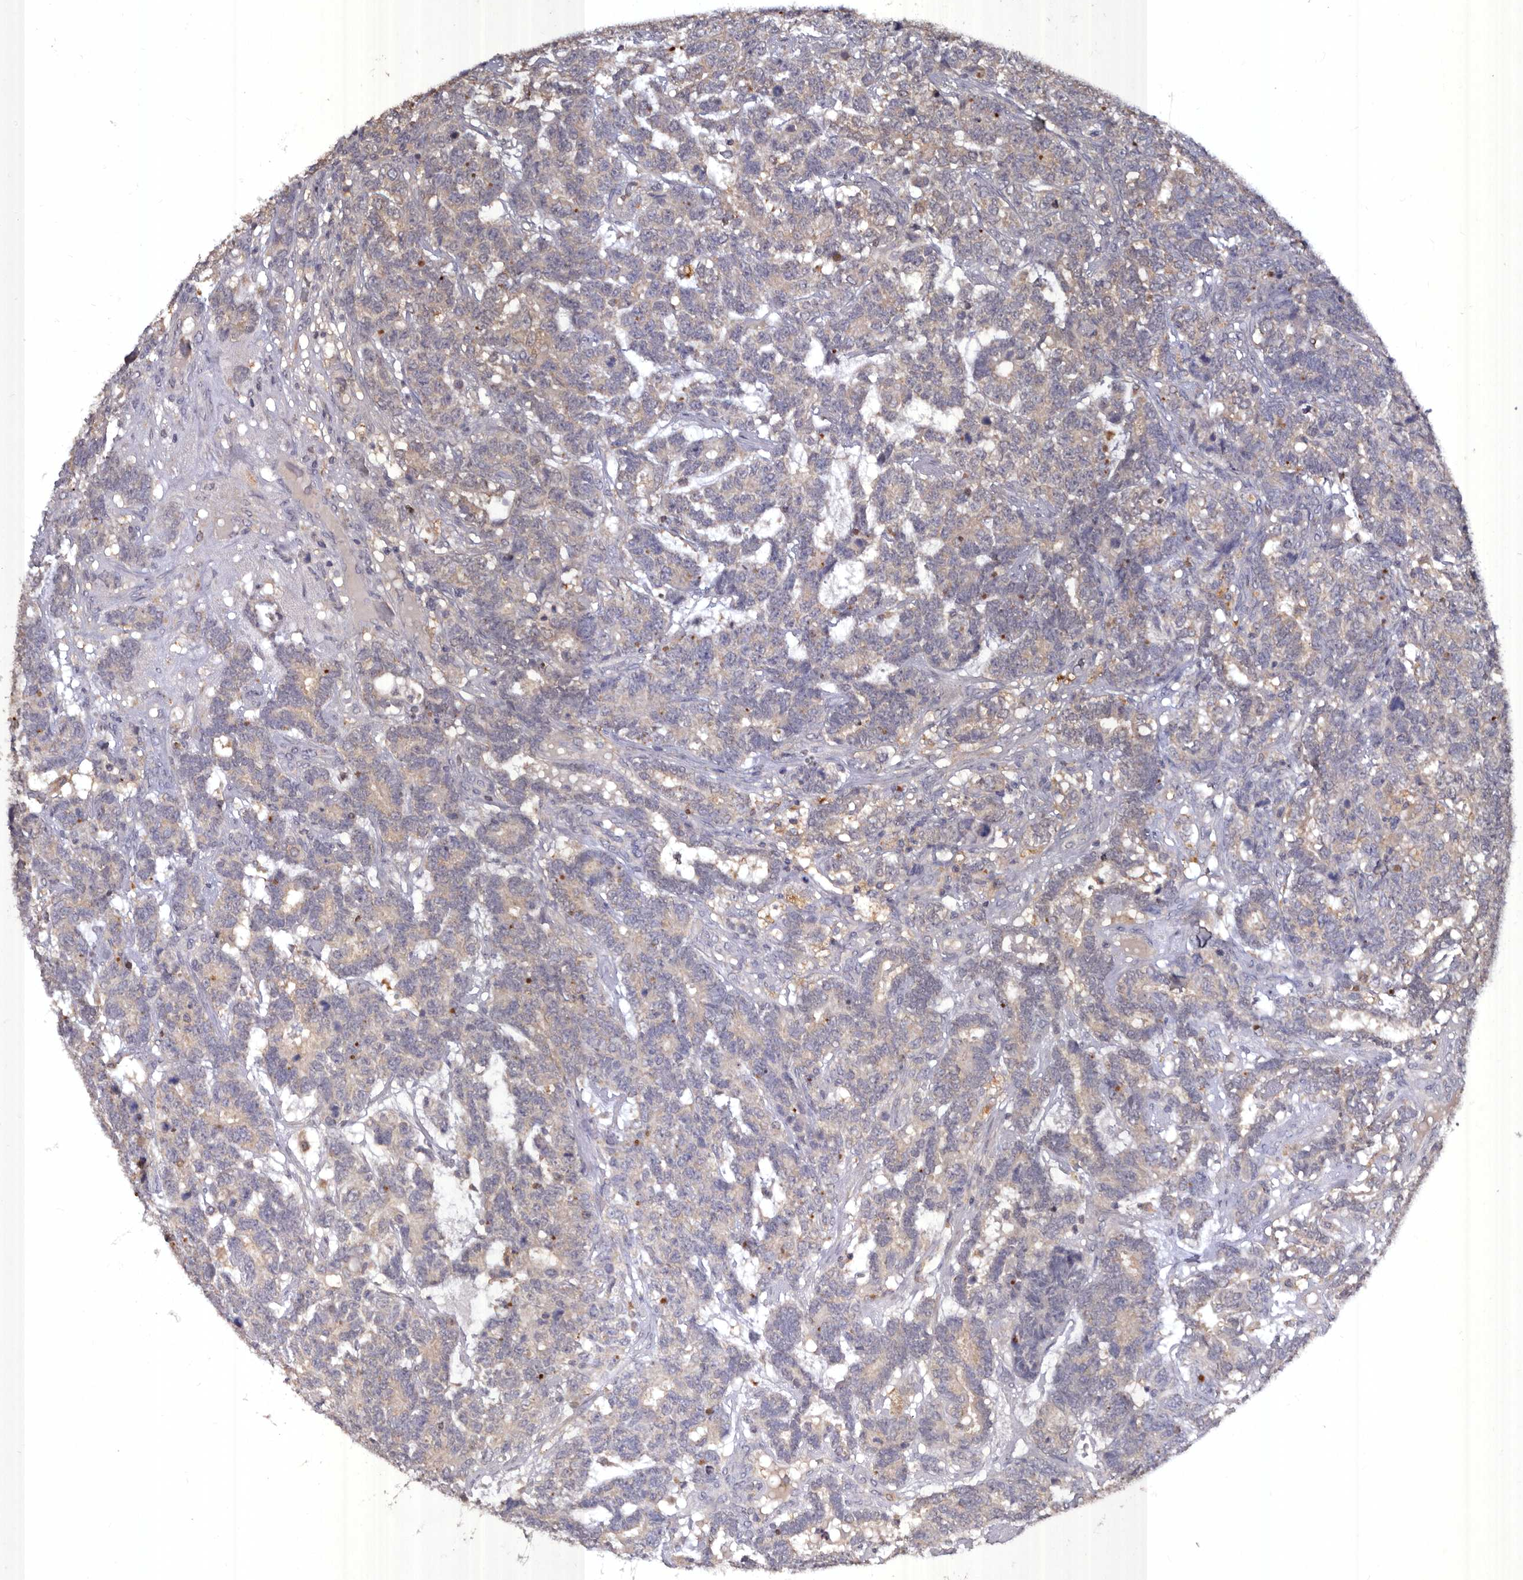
{"staining": {"intensity": "negative", "quantity": "none", "location": "none"}, "tissue": "testis cancer", "cell_type": "Tumor cells", "image_type": "cancer", "snomed": [{"axis": "morphology", "description": "Carcinoma, Embryonal, NOS"}, {"axis": "topography", "description": "Testis"}], "caption": "The micrograph displays no significant expression in tumor cells of embryonal carcinoma (testis).", "gene": "EDEM1", "patient": {"sex": "male", "age": 26}}